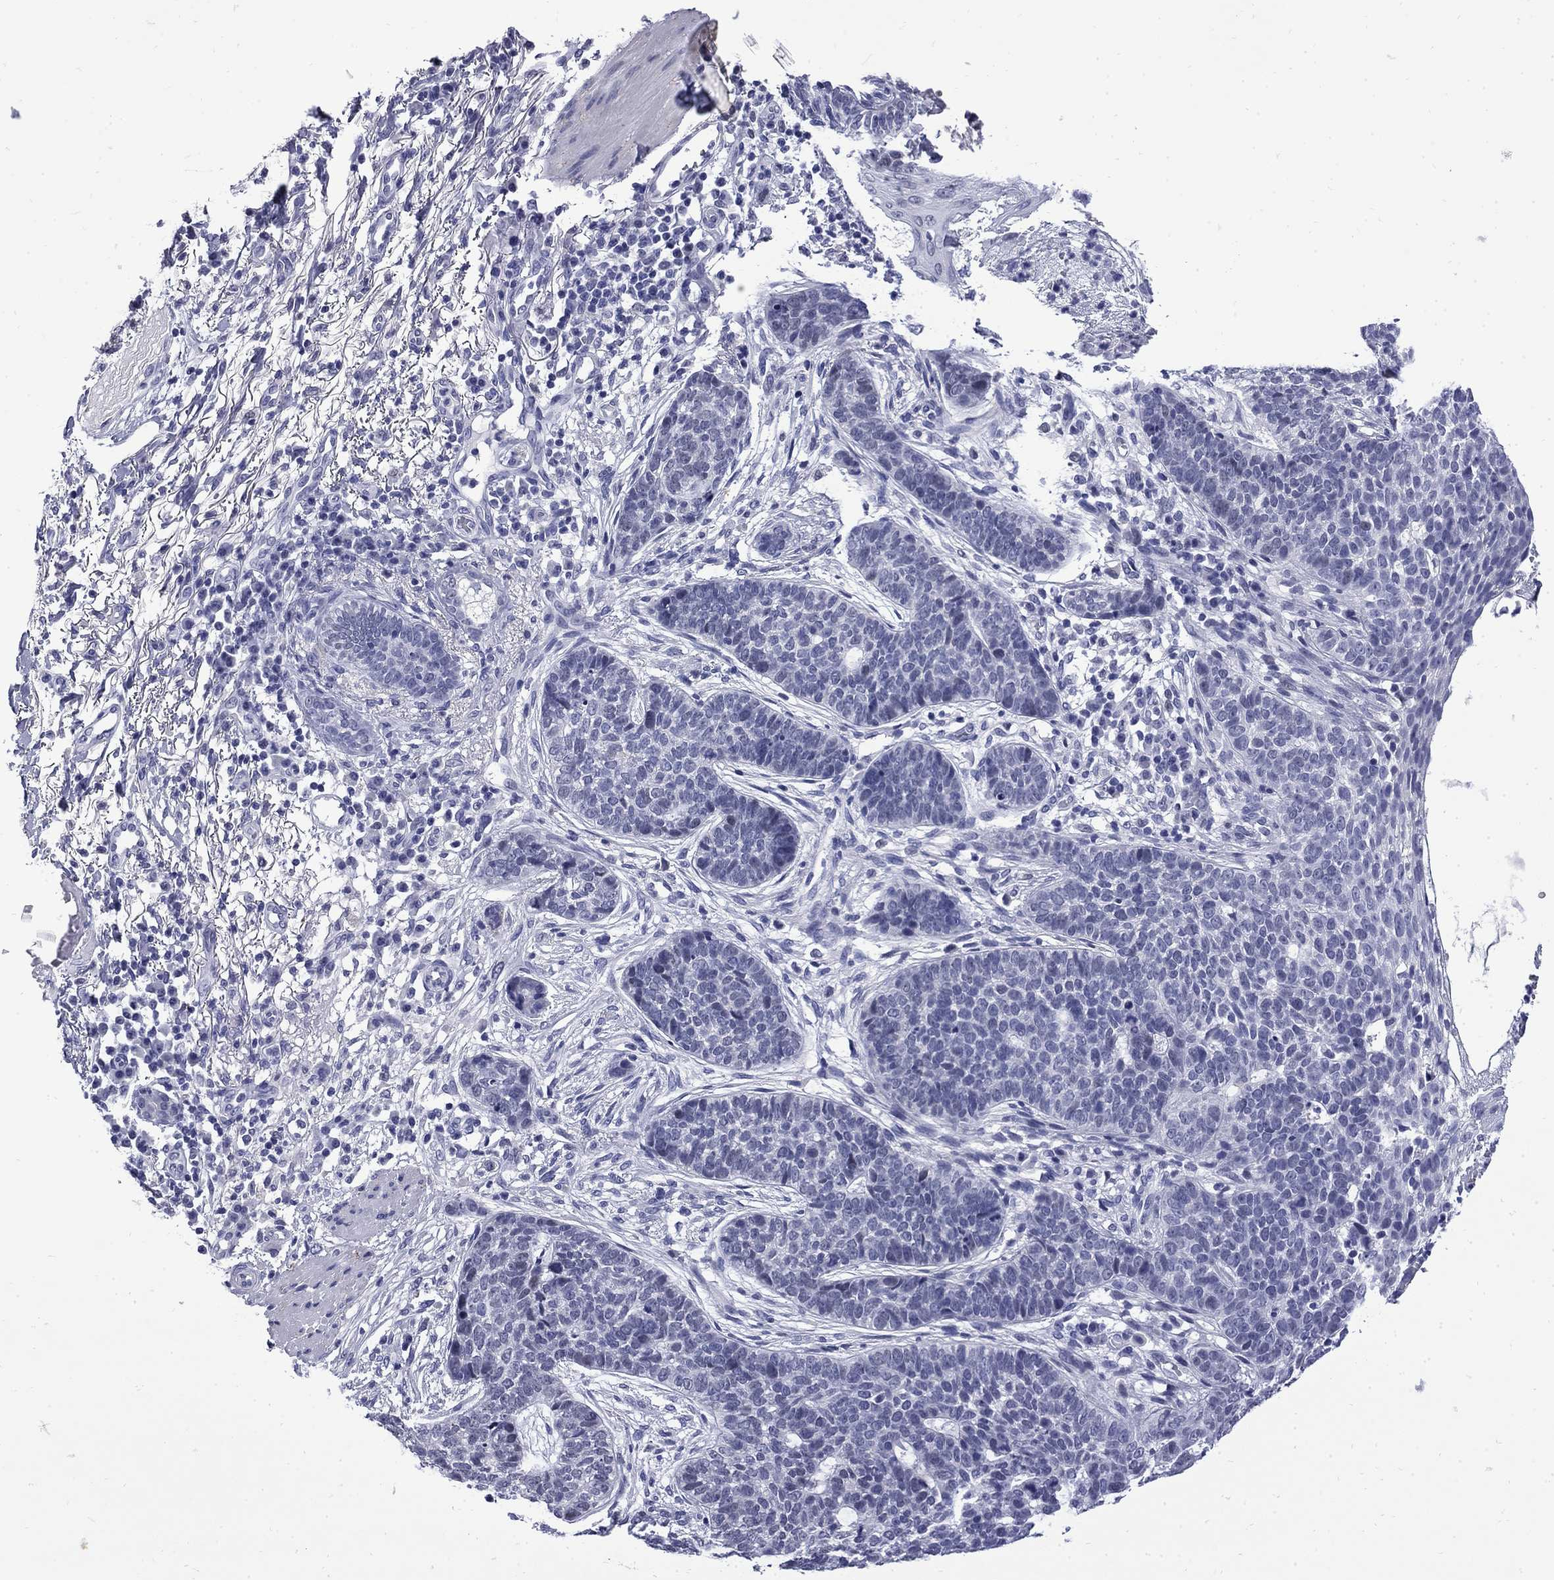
{"staining": {"intensity": "negative", "quantity": "none", "location": "none"}, "tissue": "skin cancer", "cell_type": "Tumor cells", "image_type": "cancer", "snomed": [{"axis": "morphology", "description": "Squamous cell carcinoma, NOS"}, {"axis": "topography", "description": "Skin"}], "caption": "An immunohistochemistry photomicrograph of squamous cell carcinoma (skin) is shown. There is no staining in tumor cells of squamous cell carcinoma (skin).", "gene": "MGARP", "patient": {"sex": "male", "age": 88}}